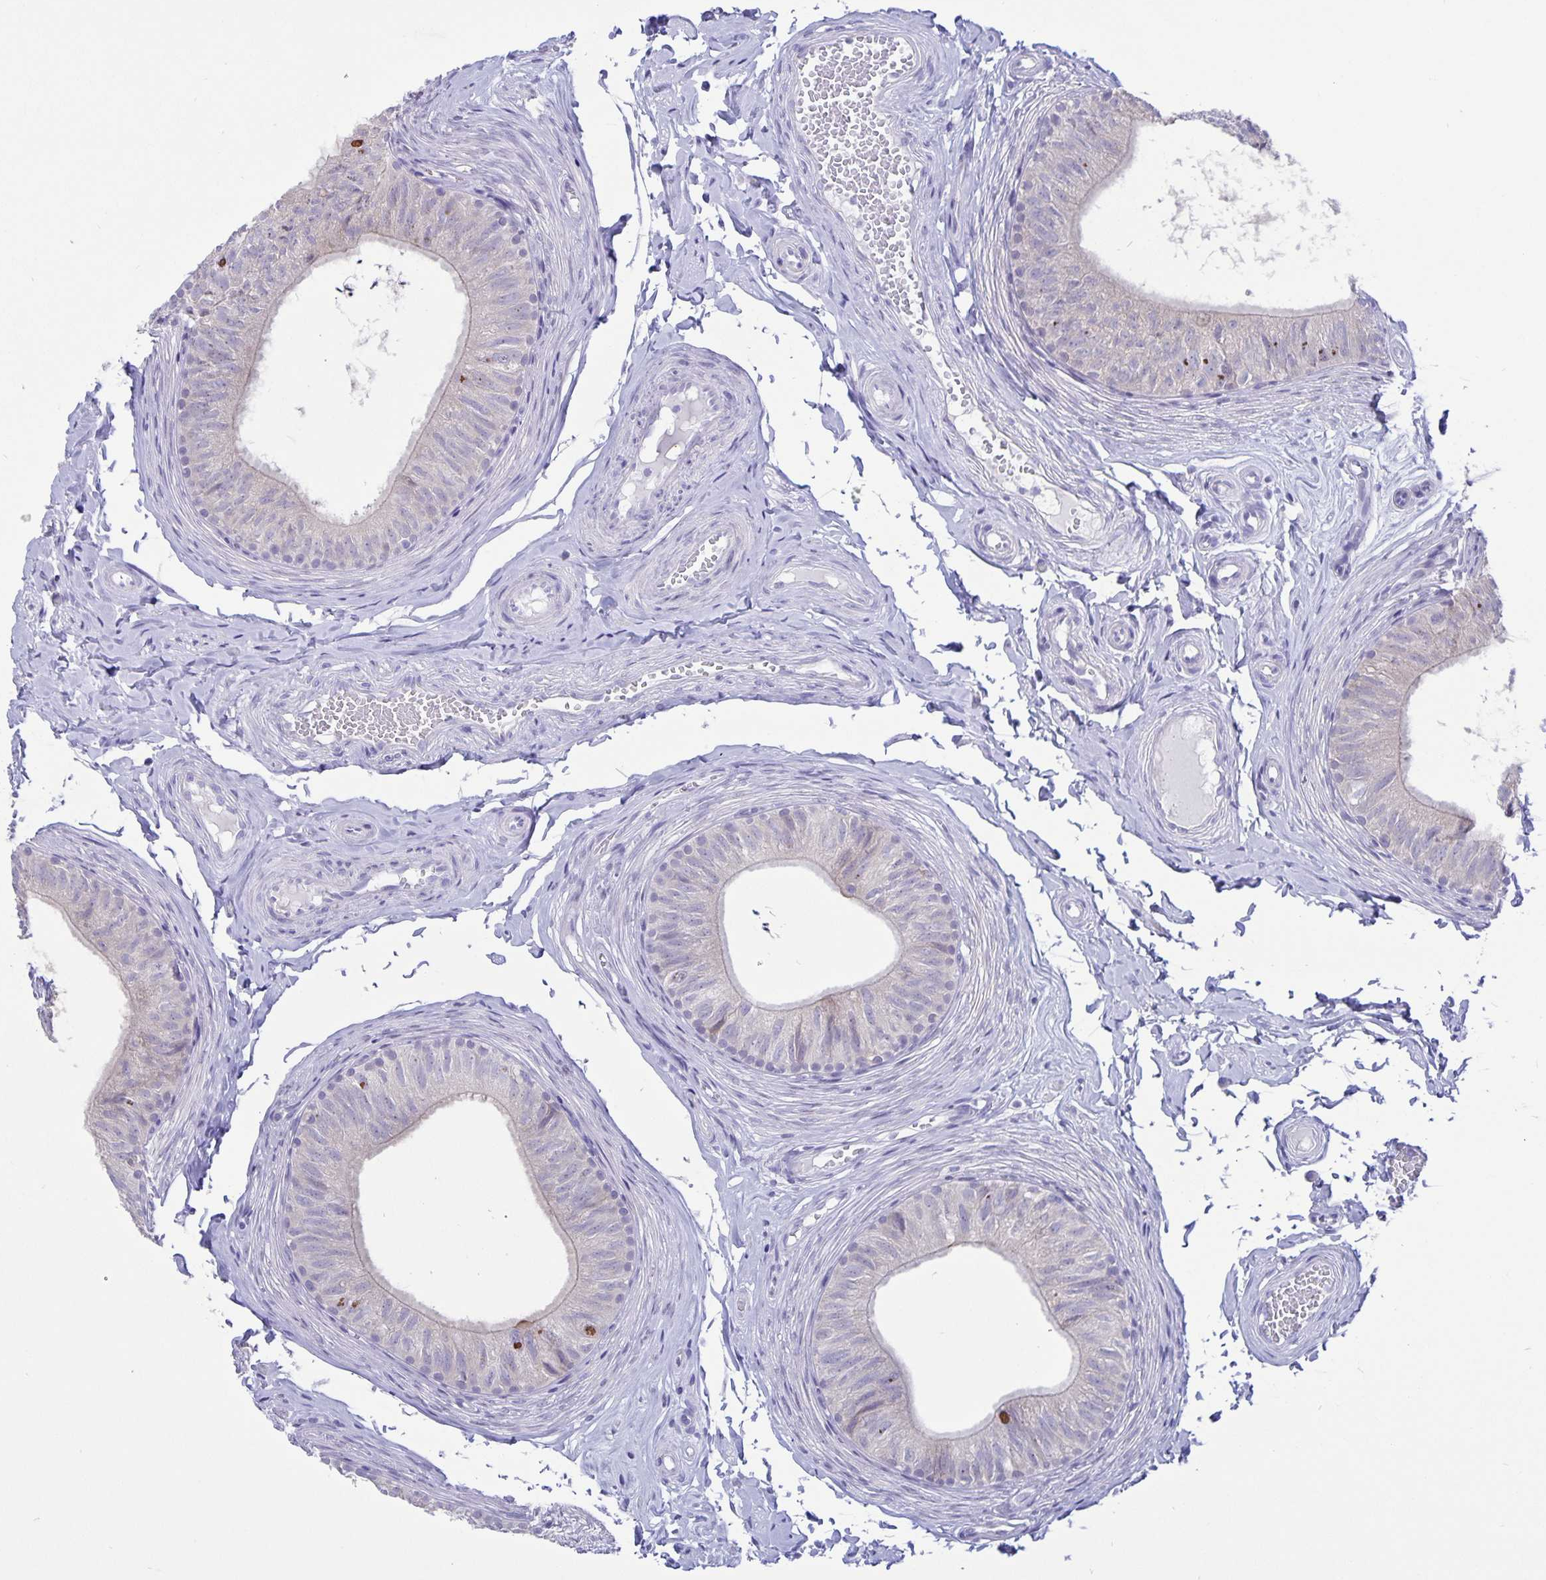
{"staining": {"intensity": "negative", "quantity": "none", "location": "none"}, "tissue": "epididymis", "cell_type": "Glandular cells", "image_type": "normal", "snomed": [{"axis": "morphology", "description": "Normal tissue, NOS"}, {"axis": "topography", "description": "Epididymis, spermatic cord, NOS"}, {"axis": "topography", "description": "Epididymis"}, {"axis": "topography", "description": "Peripheral nerve tissue"}], "caption": "IHC of unremarkable human epididymis demonstrates no expression in glandular cells. (DAB immunohistochemistry (IHC) with hematoxylin counter stain).", "gene": "ERMN", "patient": {"sex": "male", "age": 29}}